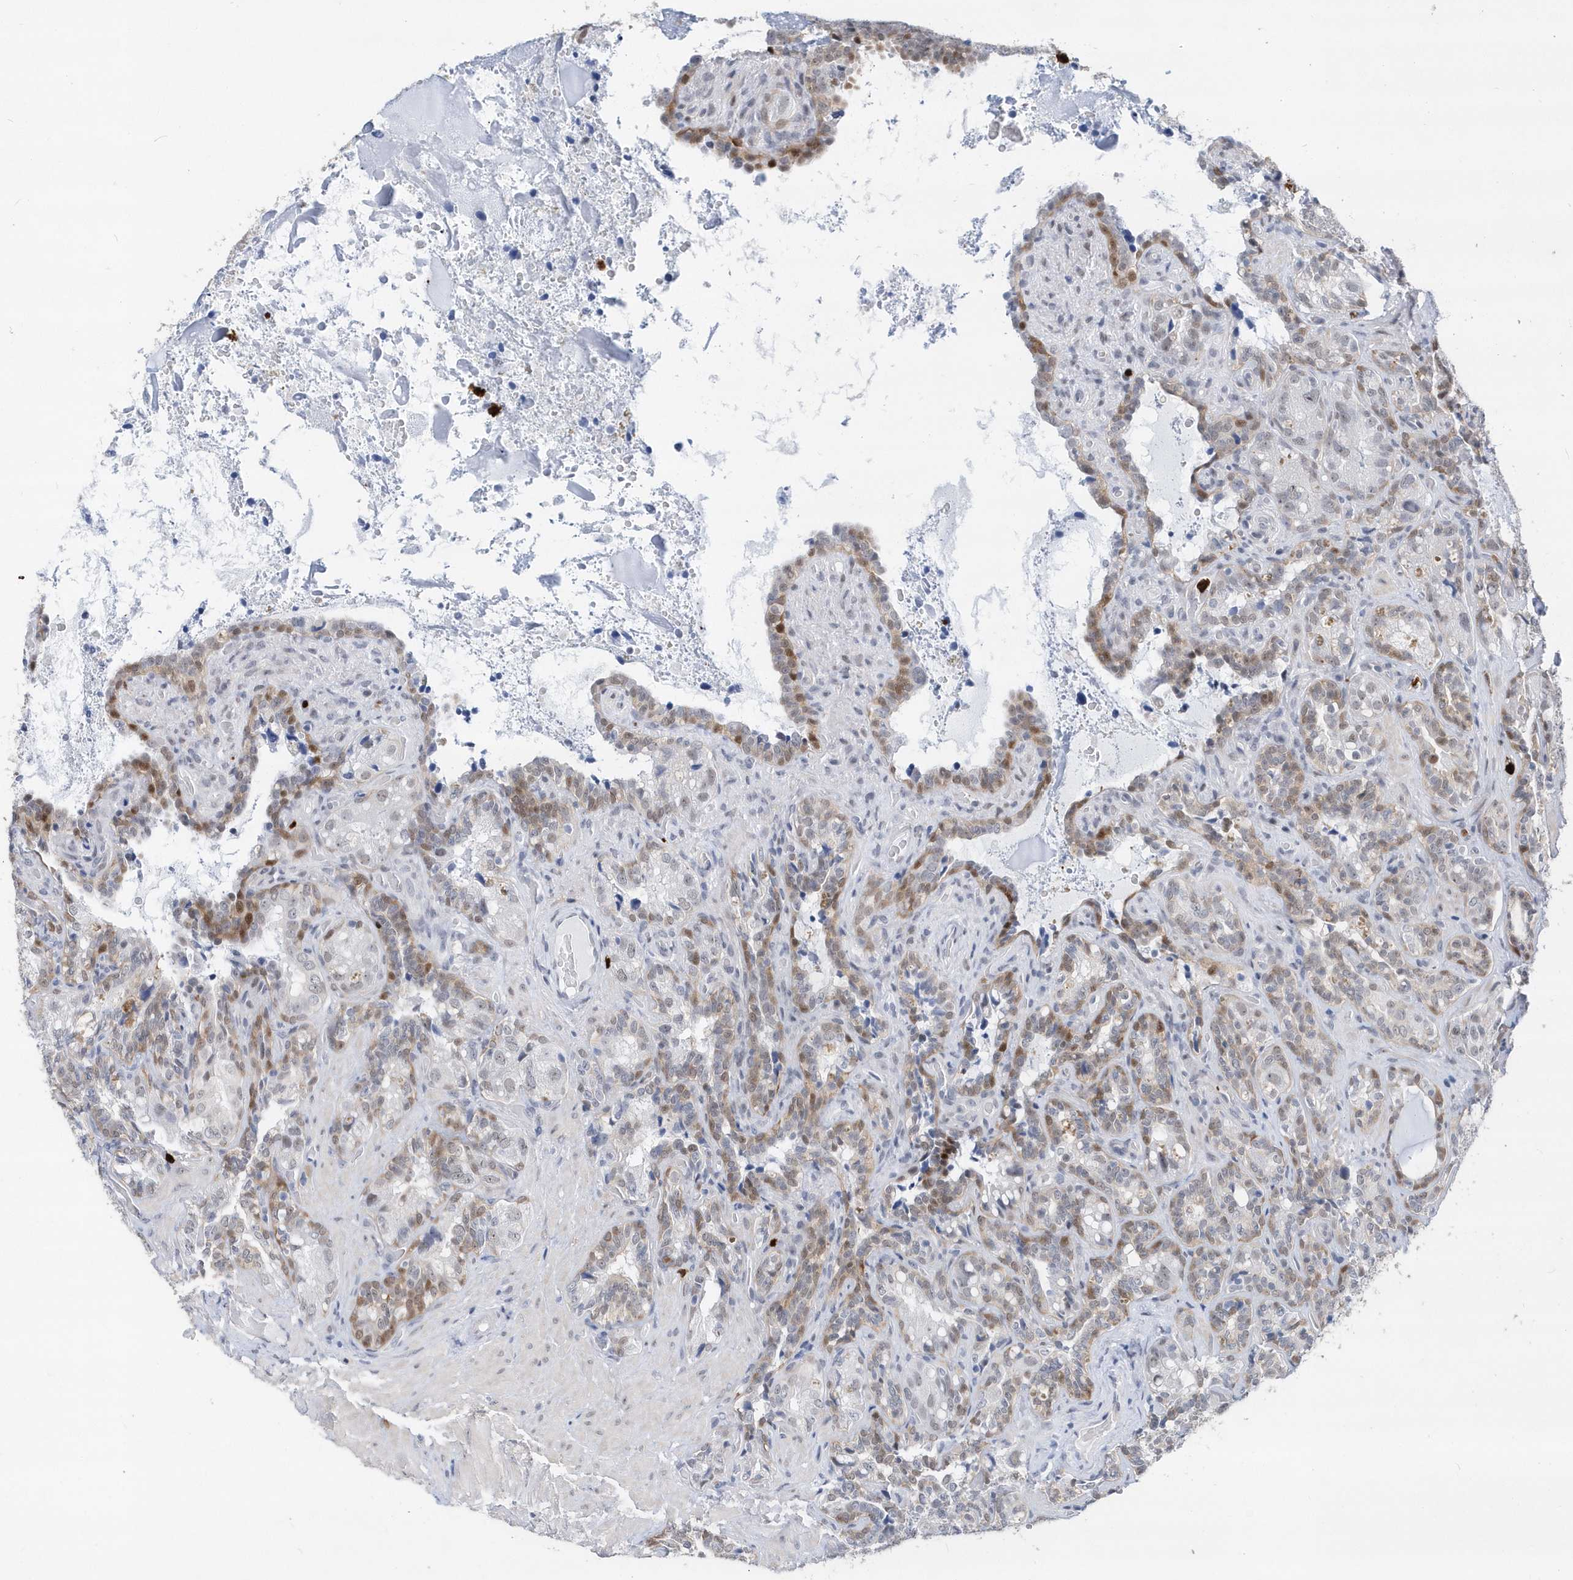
{"staining": {"intensity": "moderate", "quantity": "<25%", "location": "nuclear"}, "tissue": "seminal vesicle", "cell_type": "Glandular cells", "image_type": "normal", "snomed": [{"axis": "morphology", "description": "Normal tissue, NOS"}, {"axis": "topography", "description": "Seminal veicle"}, {"axis": "topography", "description": "Peripheral nerve tissue"}], "caption": "An immunohistochemistry (IHC) image of unremarkable tissue is shown. Protein staining in brown highlights moderate nuclear positivity in seminal vesicle within glandular cells.", "gene": "RPP30", "patient": {"sex": "male", "age": 67}}